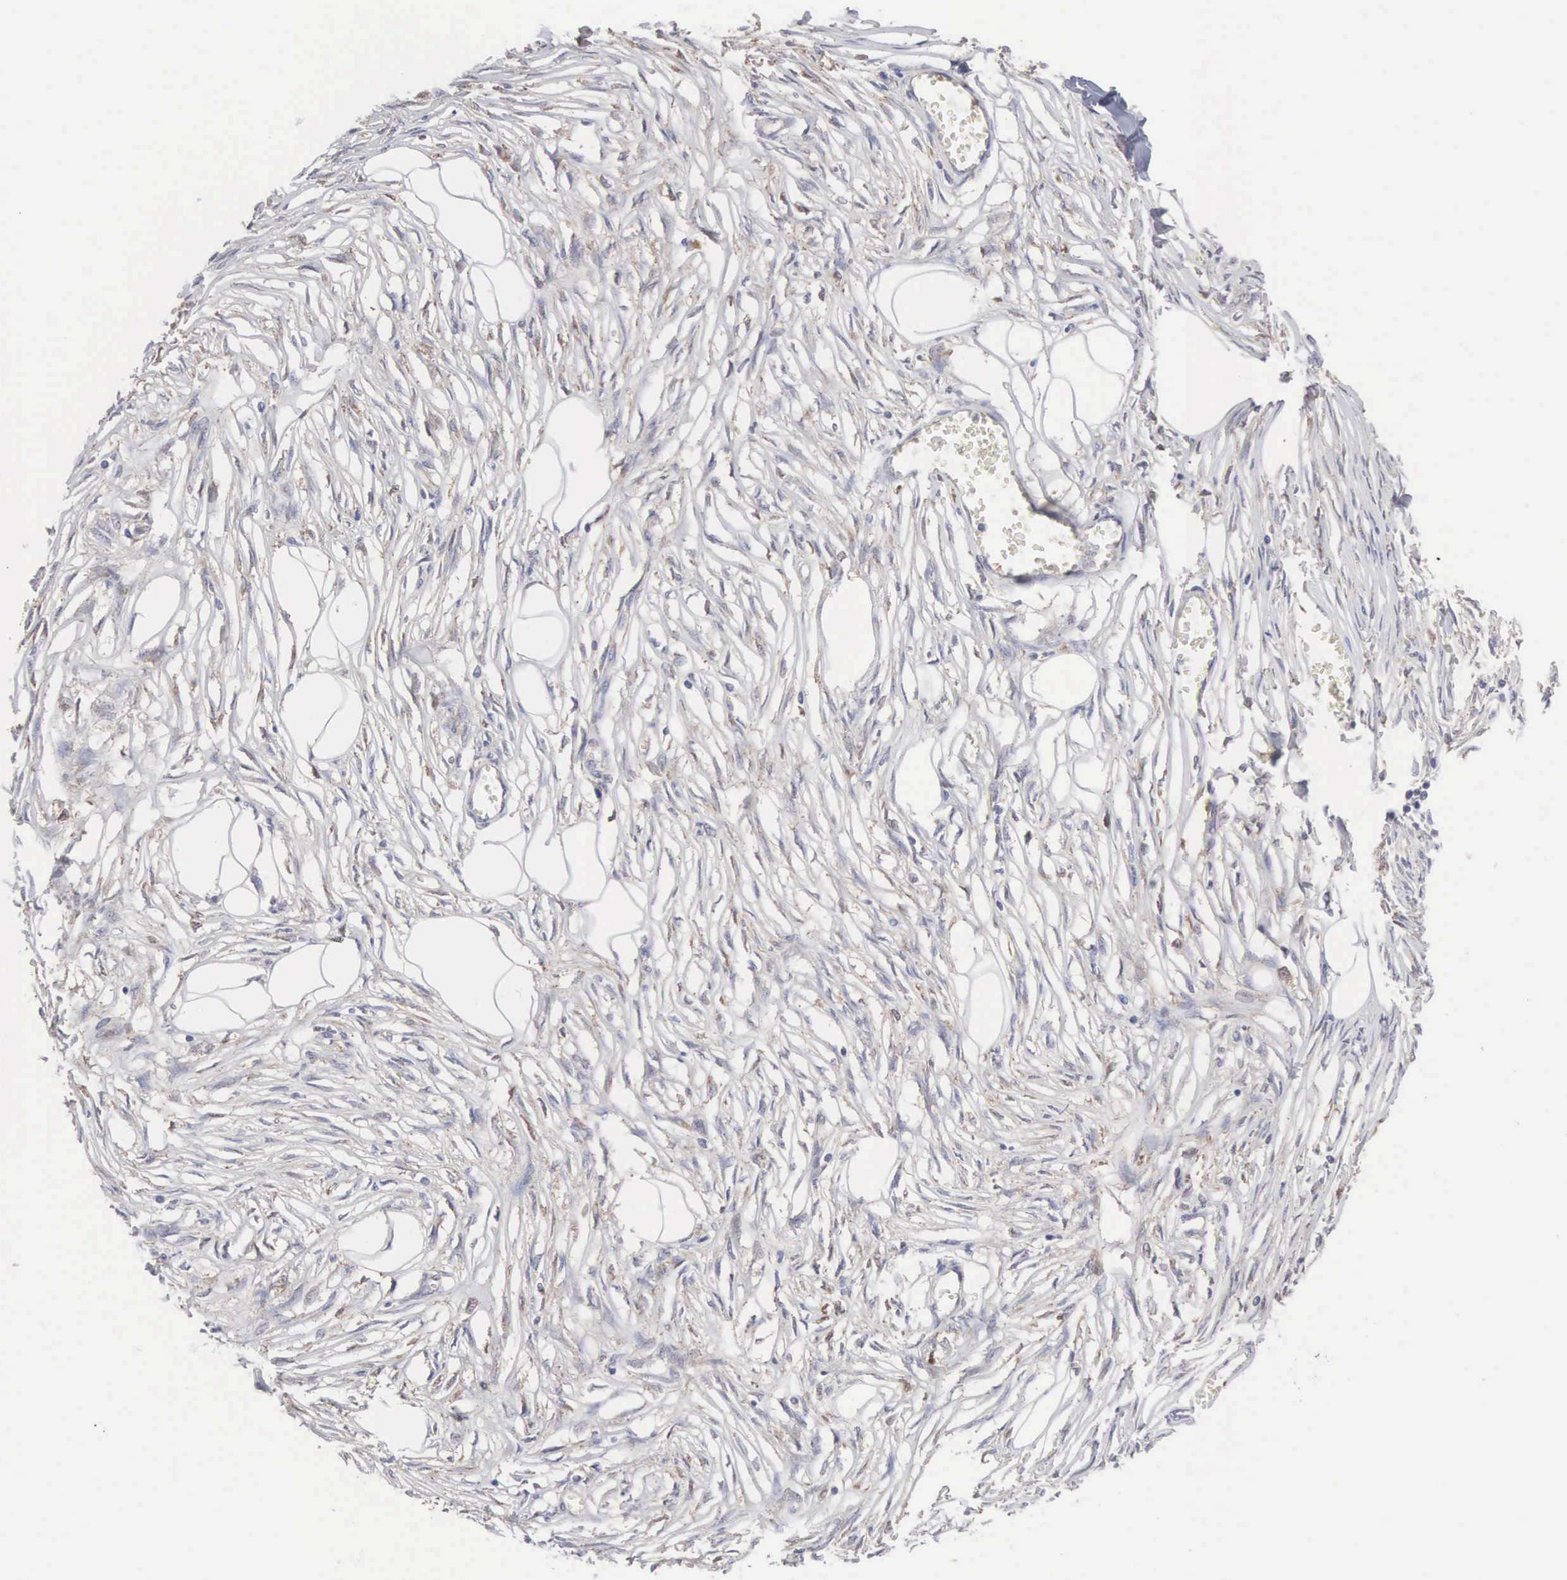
{"staining": {"intensity": "negative", "quantity": "none", "location": "none"}, "tissue": "adipose tissue", "cell_type": "Adipocytes", "image_type": "normal", "snomed": [{"axis": "morphology", "description": "Normal tissue, NOS"}, {"axis": "morphology", "description": "Sarcoma, NOS"}, {"axis": "topography", "description": "Skin"}, {"axis": "topography", "description": "Soft tissue"}], "caption": "Immunohistochemistry (IHC) image of normal adipose tissue: adipose tissue stained with DAB (3,3'-diaminobenzidine) displays no significant protein staining in adipocytes.", "gene": "INF2", "patient": {"sex": "female", "age": 51}}